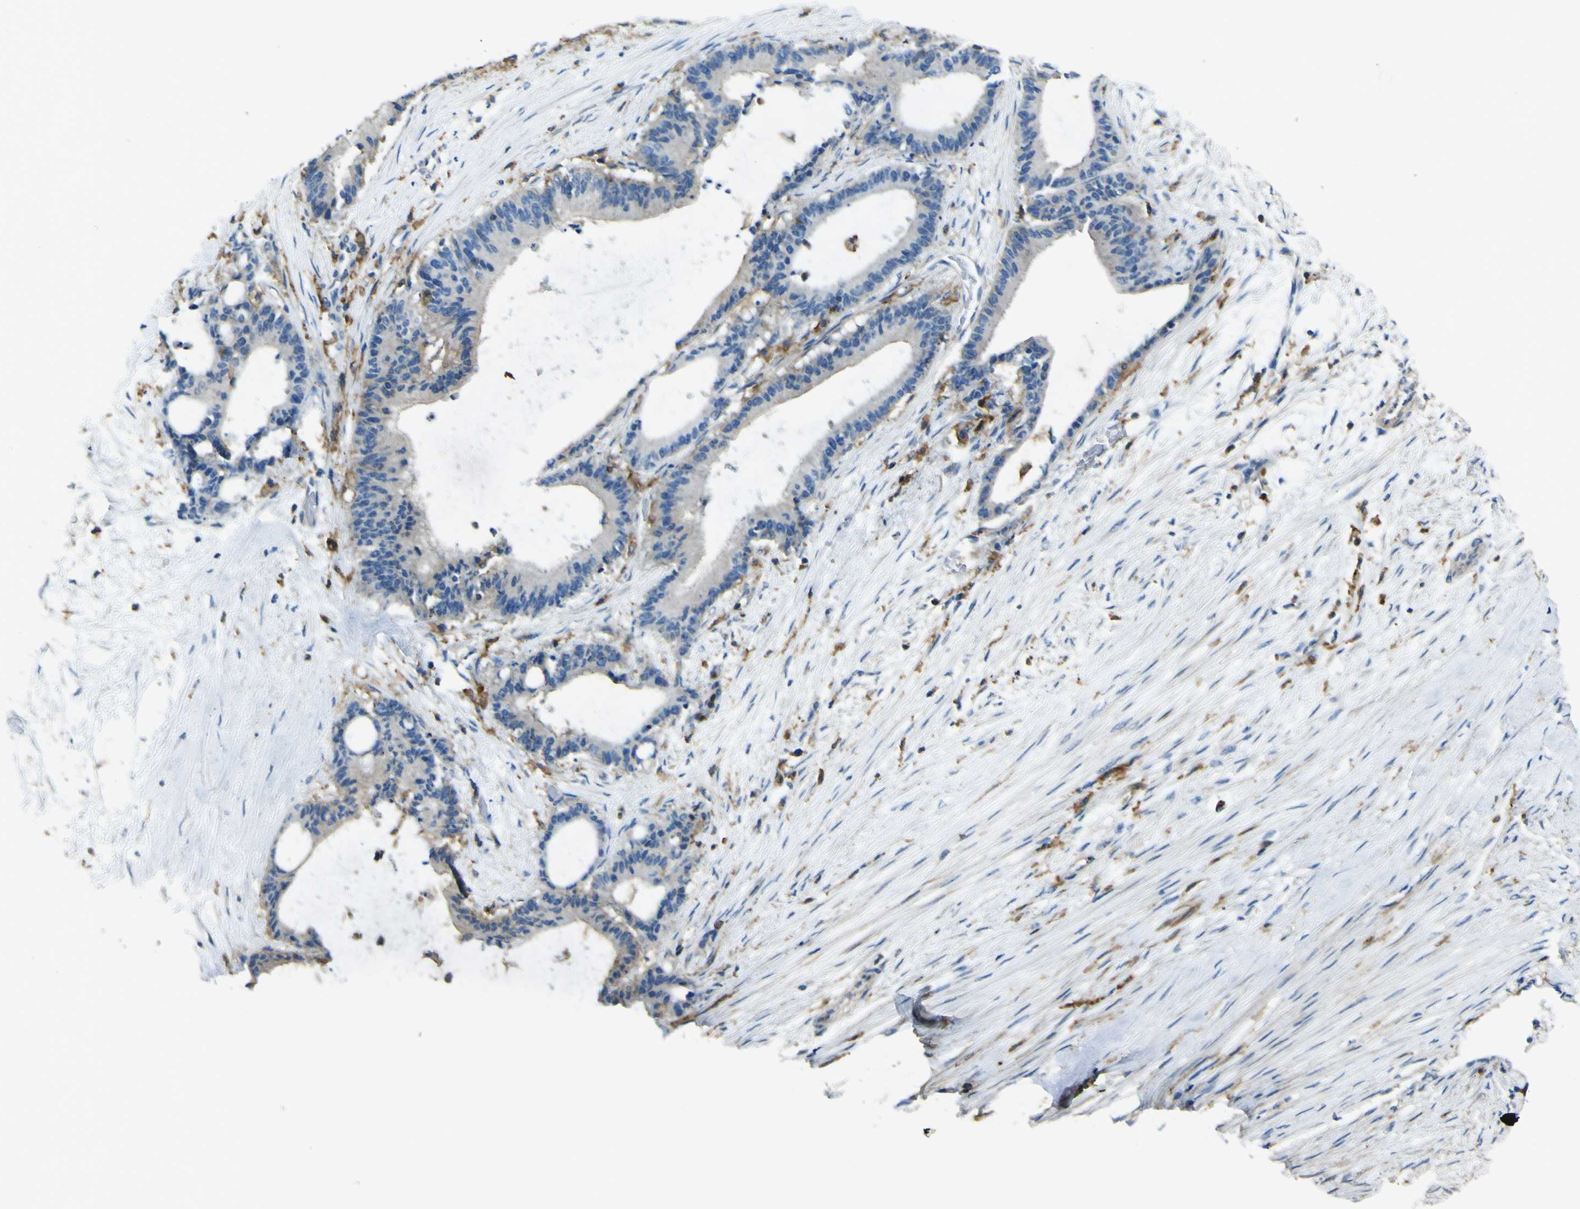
{"staining": {"intensity": "negative", "quantity": "none", "location": "none"}, "tissue": "liver cancer", "cell_type": "Tumor cells", "image_type": "cancer", "snomed": [{"axis": "morphology", "description": "Cholangiocarcinoma"}, {"axis": "topography", "description": "Liver"}], "caption": "This photomicrograph is of cholangiocarcinoma (liver) stained with immunohistochemistry (IHC) to label a protein in brown with the nuclei are counter-stained blue. There is no staining in tumor cells.", "gene": "LAIR1", "patient": {"sex": "female", "age": 73}}